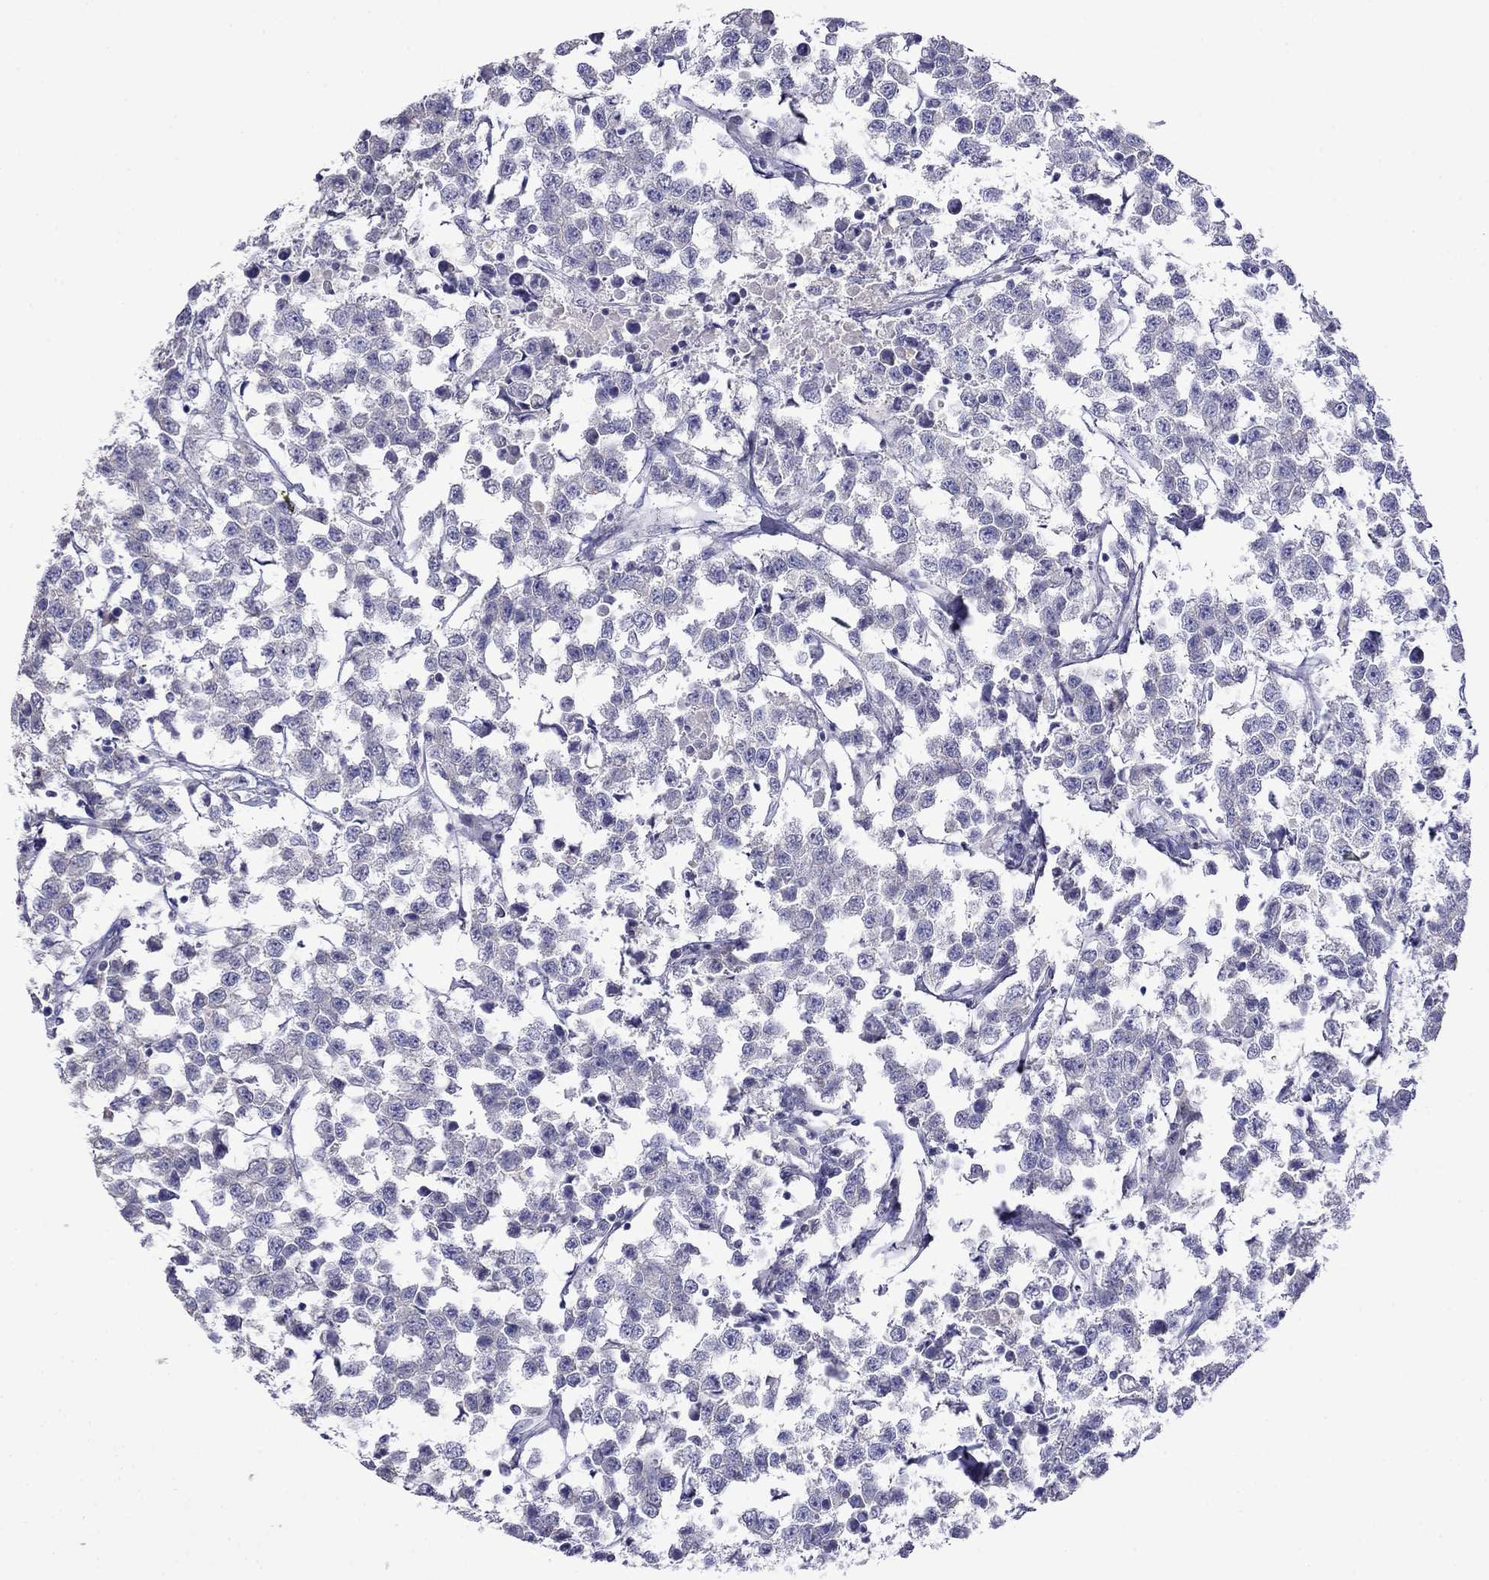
{"staining": {"intensity": "negative", "quantity": "none", "location": "none"}, "tissue": "testis cancer", "cell_type": "Tumor cells", "image_type": "cancer", "snomed": [{"axis": "morphology", "description": "Seminoma, NOS"}, {"axis": "topography", "description": "Testis"}], "caption": "The immunohistochemistry micrograph has no significant expression in tumor cells of seminoma (testis) tissue.", "gene": "STAR", "patient": {"sex": "male", "age": 59}}